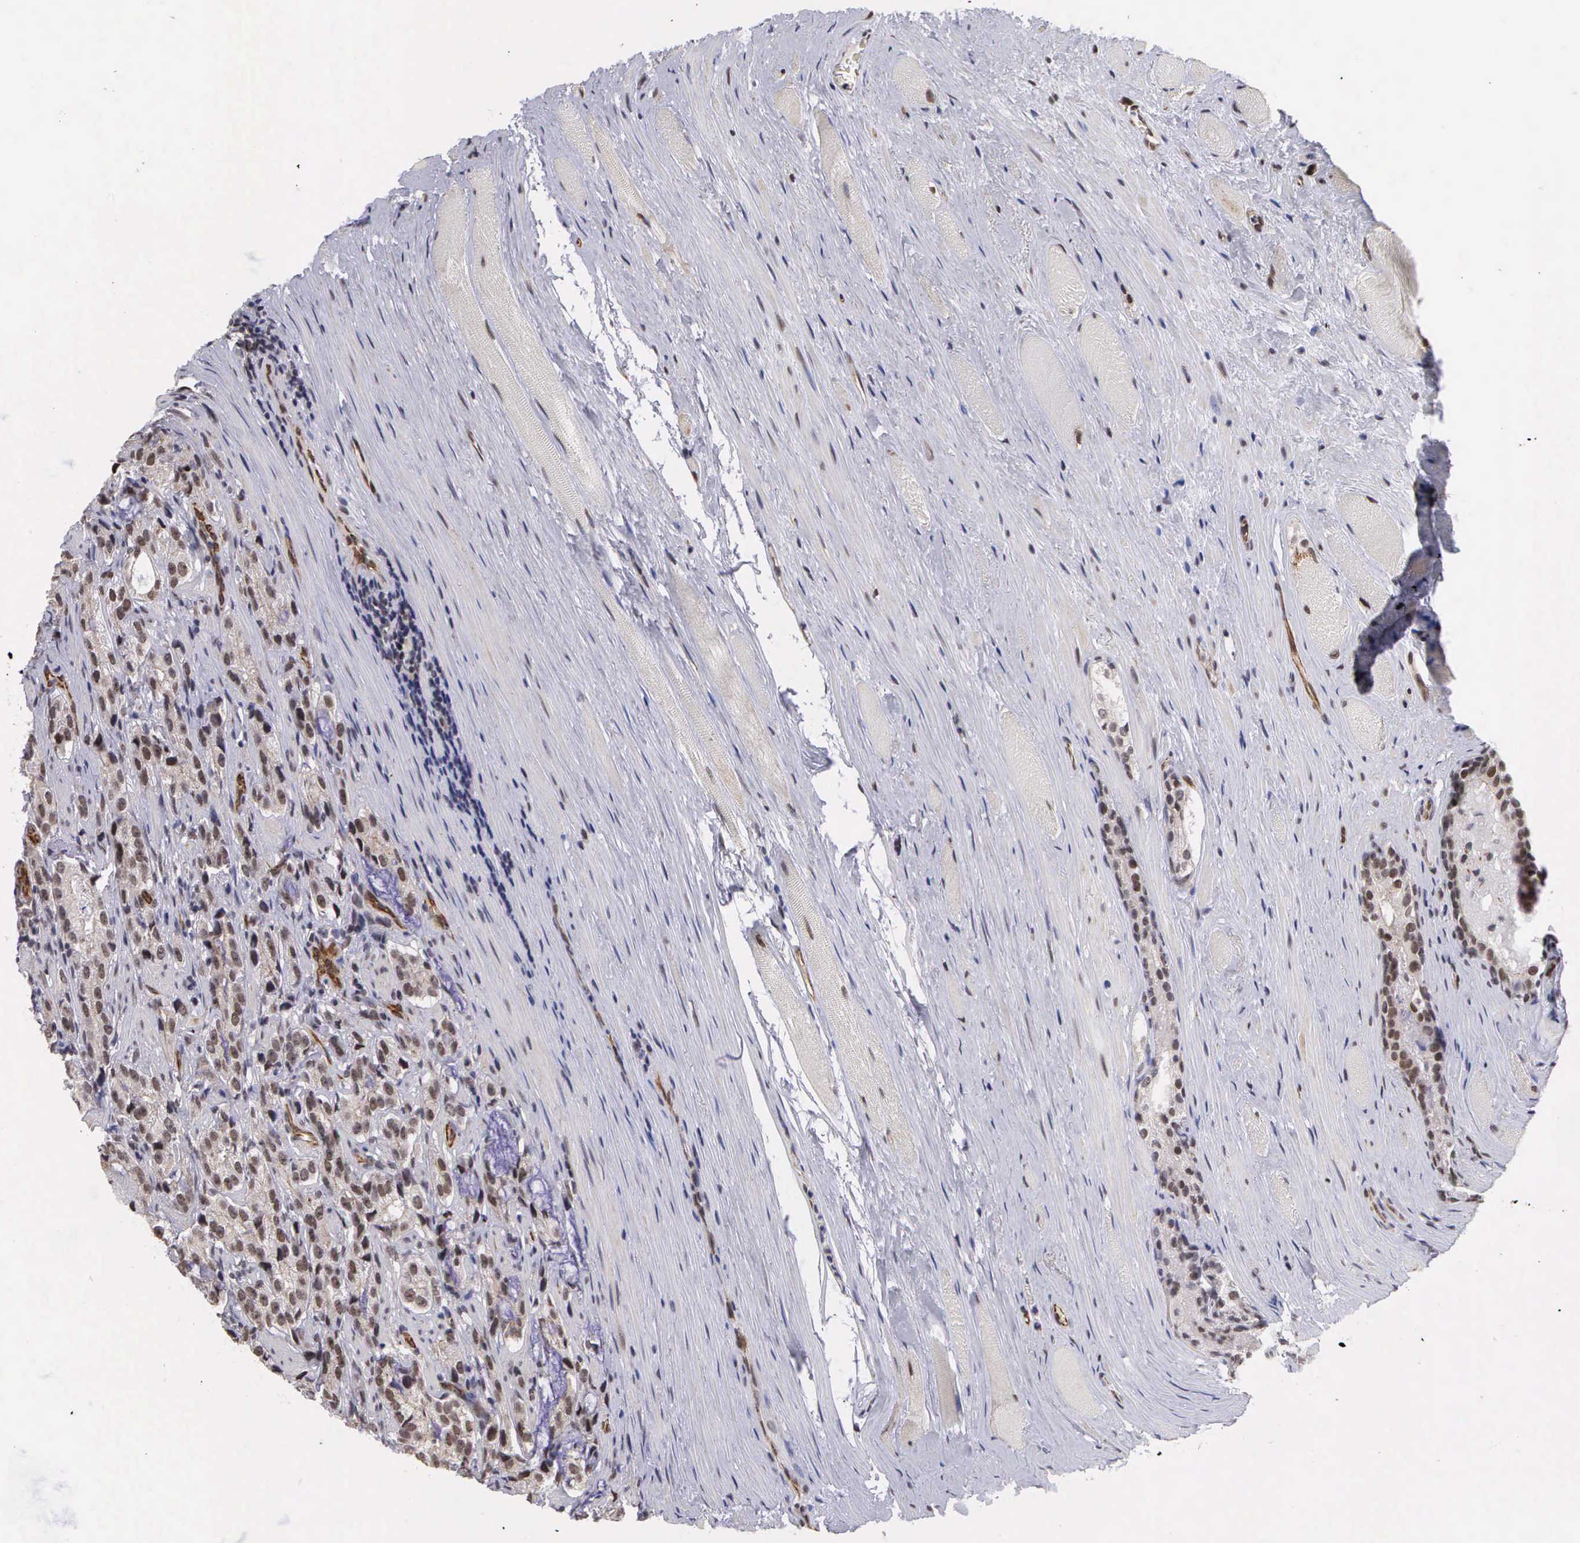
{"staining": {"intensity": "moderate", "quantity": ">75%", "location": "nuclear"}, "tissue": "prostate cancer", "cell_type": "Tumor cells", "image_type": "cancer", "snomed": [{"axis": "morphology", "description": "Adenocarcinoma, Medium grade"}, {"axis": "topography", "description": "Prostate"}], "caption": "An immunohistochemistry image of tumor tissue is shown. Protein staining in brown shows moderate nuclear positivity in prostate cancer (medium-grade adenocarcinoma) within tumor cells.", "gene": "MORC2", "patient": {"sex": "male", "age": 72}}